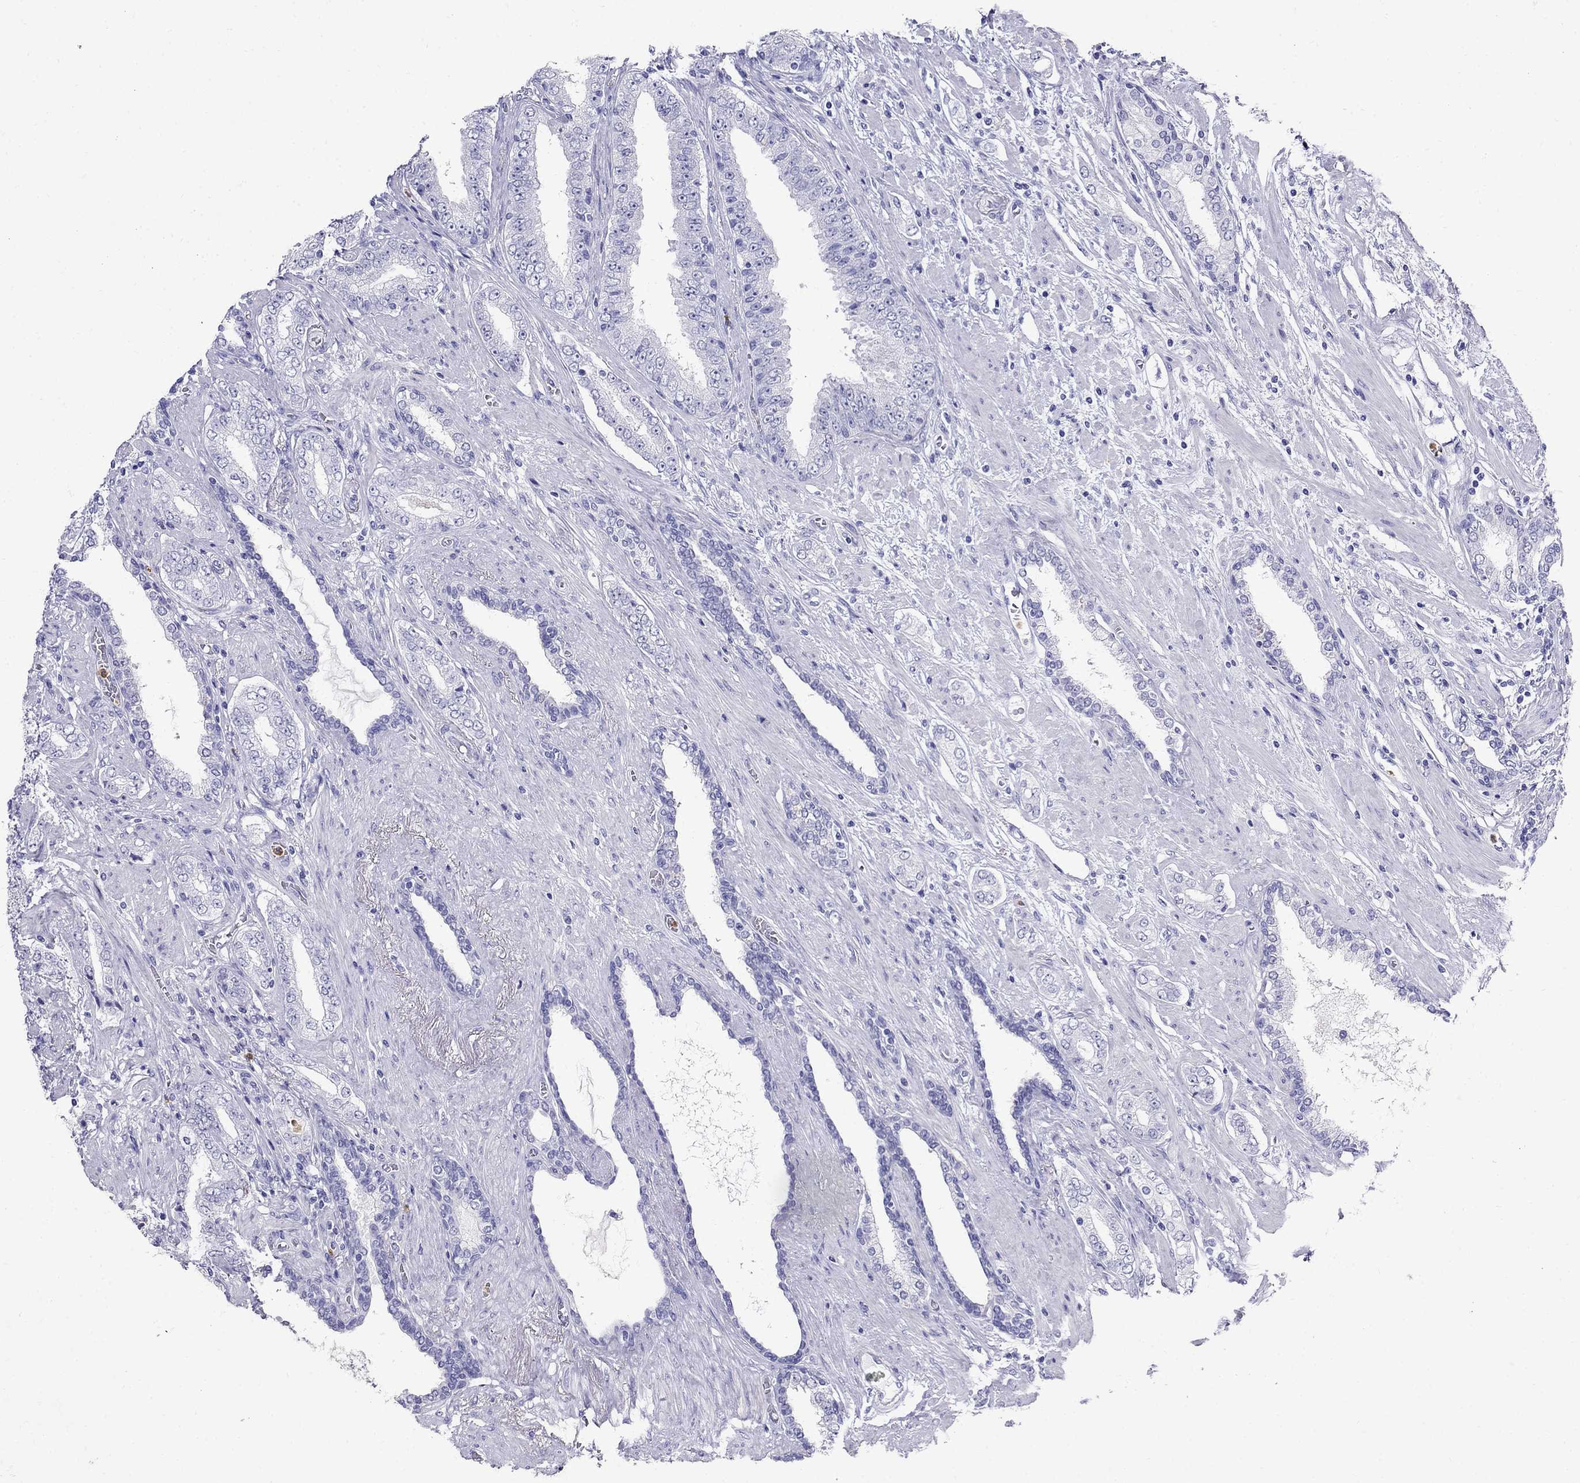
{"staining": {"intensity": "negative", "quantity": "none", "location": "none"}, "tissue": "prostate cancer", "cell_type": "Tumor cells", "image_type": "cancer", "snomed": [{"axis": "morphology", "description": "Adenocarcinoma, Low grade"}, {"axis": "topography", "description": "Prostate and seminal vesicle, NOS"}], "caption": "Protein analysis of prostate cancer (adenocarcinoma (low-grade)) displays no significant expression in tumor cells.", "gene": "PPP1R36", "patient": {"sex": "male", "age": 61}}